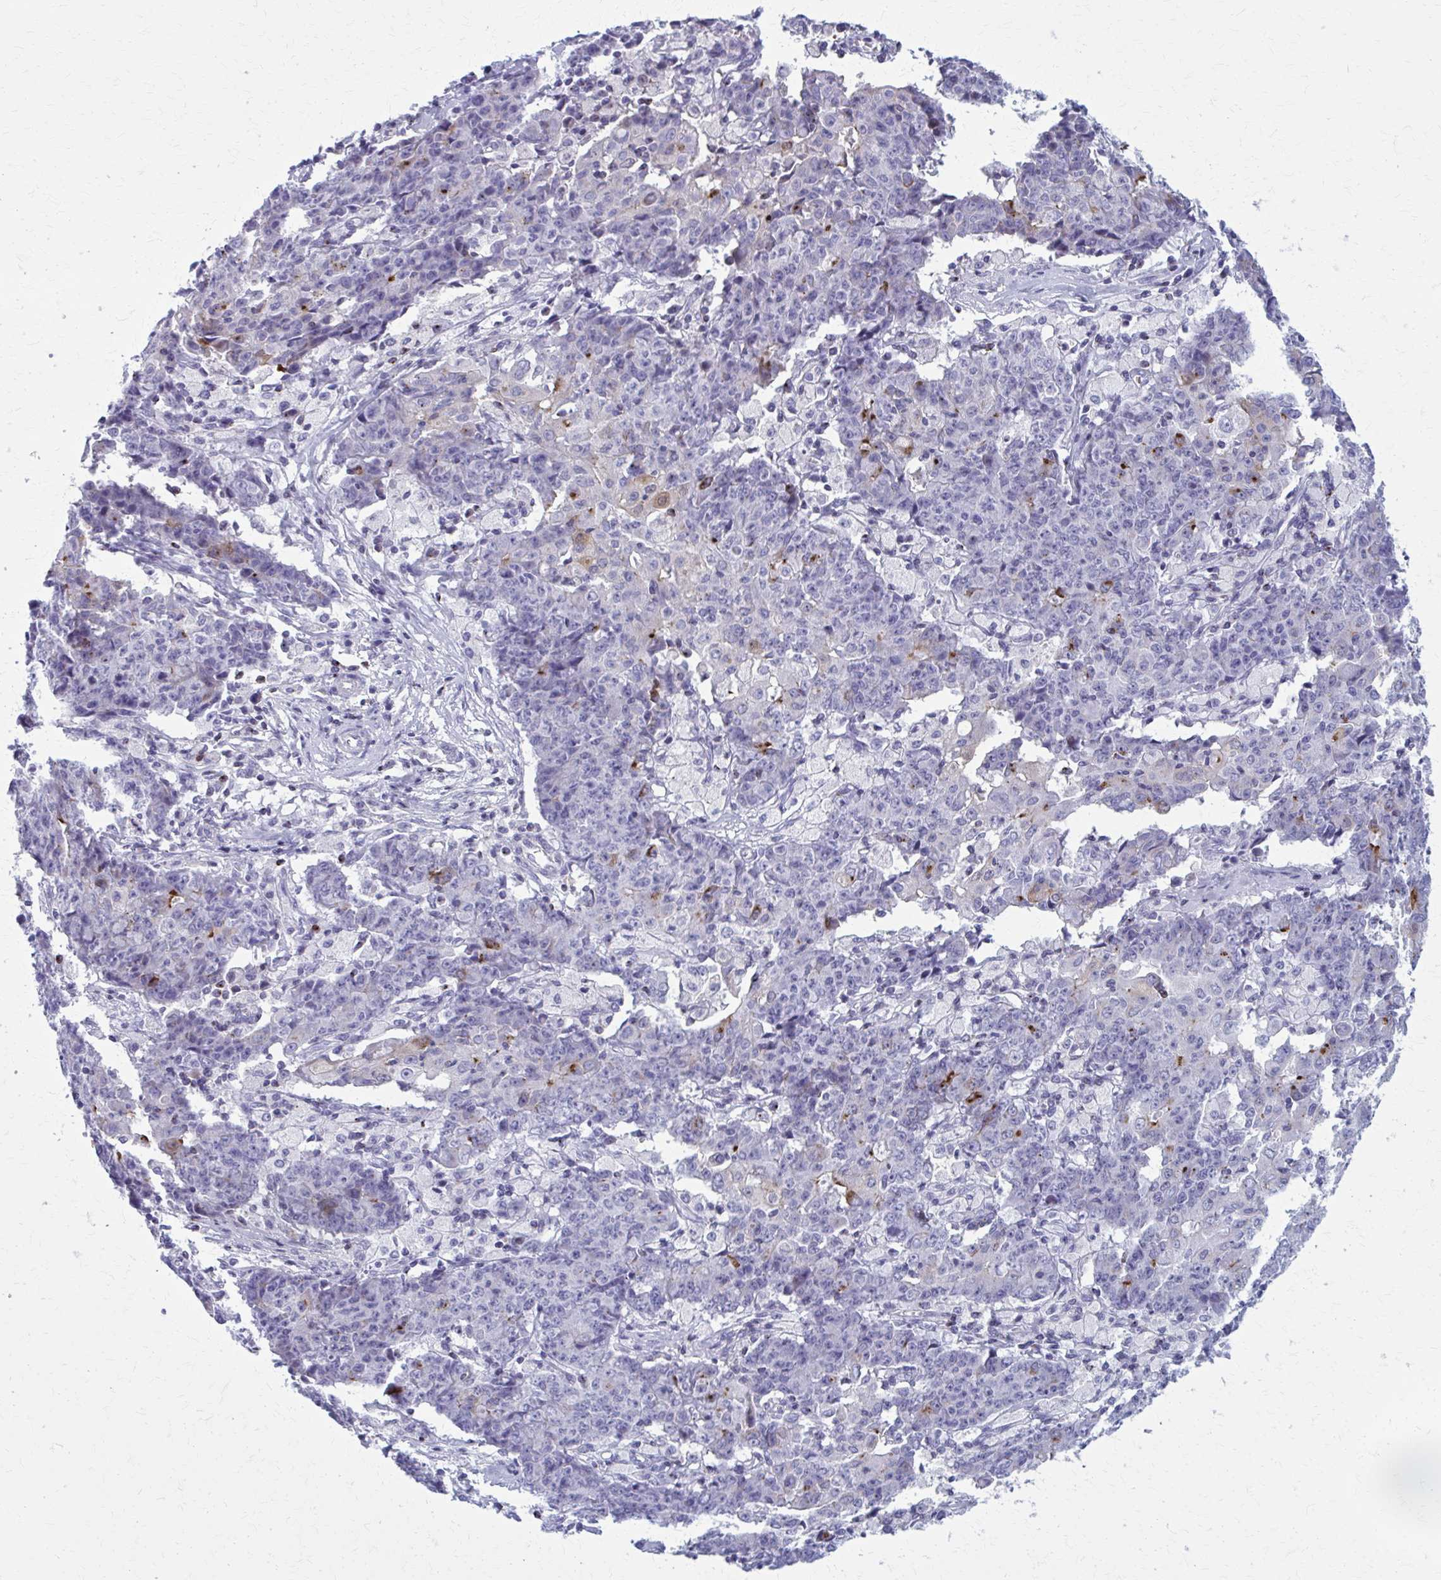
{"staining": {"intensity": "negative", "quantity": "none", "location": "none"}, "tissue": "ovarian cancer", "cell_type": "Tumor cells", "image_type": "cancer", "snomed": [{"axis": "morphology", "description": "Carcinoma, endometroid"}, {"axis": "topography", "description": "Ovary"}], "caption": "IHC image of neoplastic tissue: ovarian endometroid carcinoma stained with DAB displays no significant protein staining in tumor cells.", "gene": "PEDS1", "patient": {"sex": "female", "age": 42}}